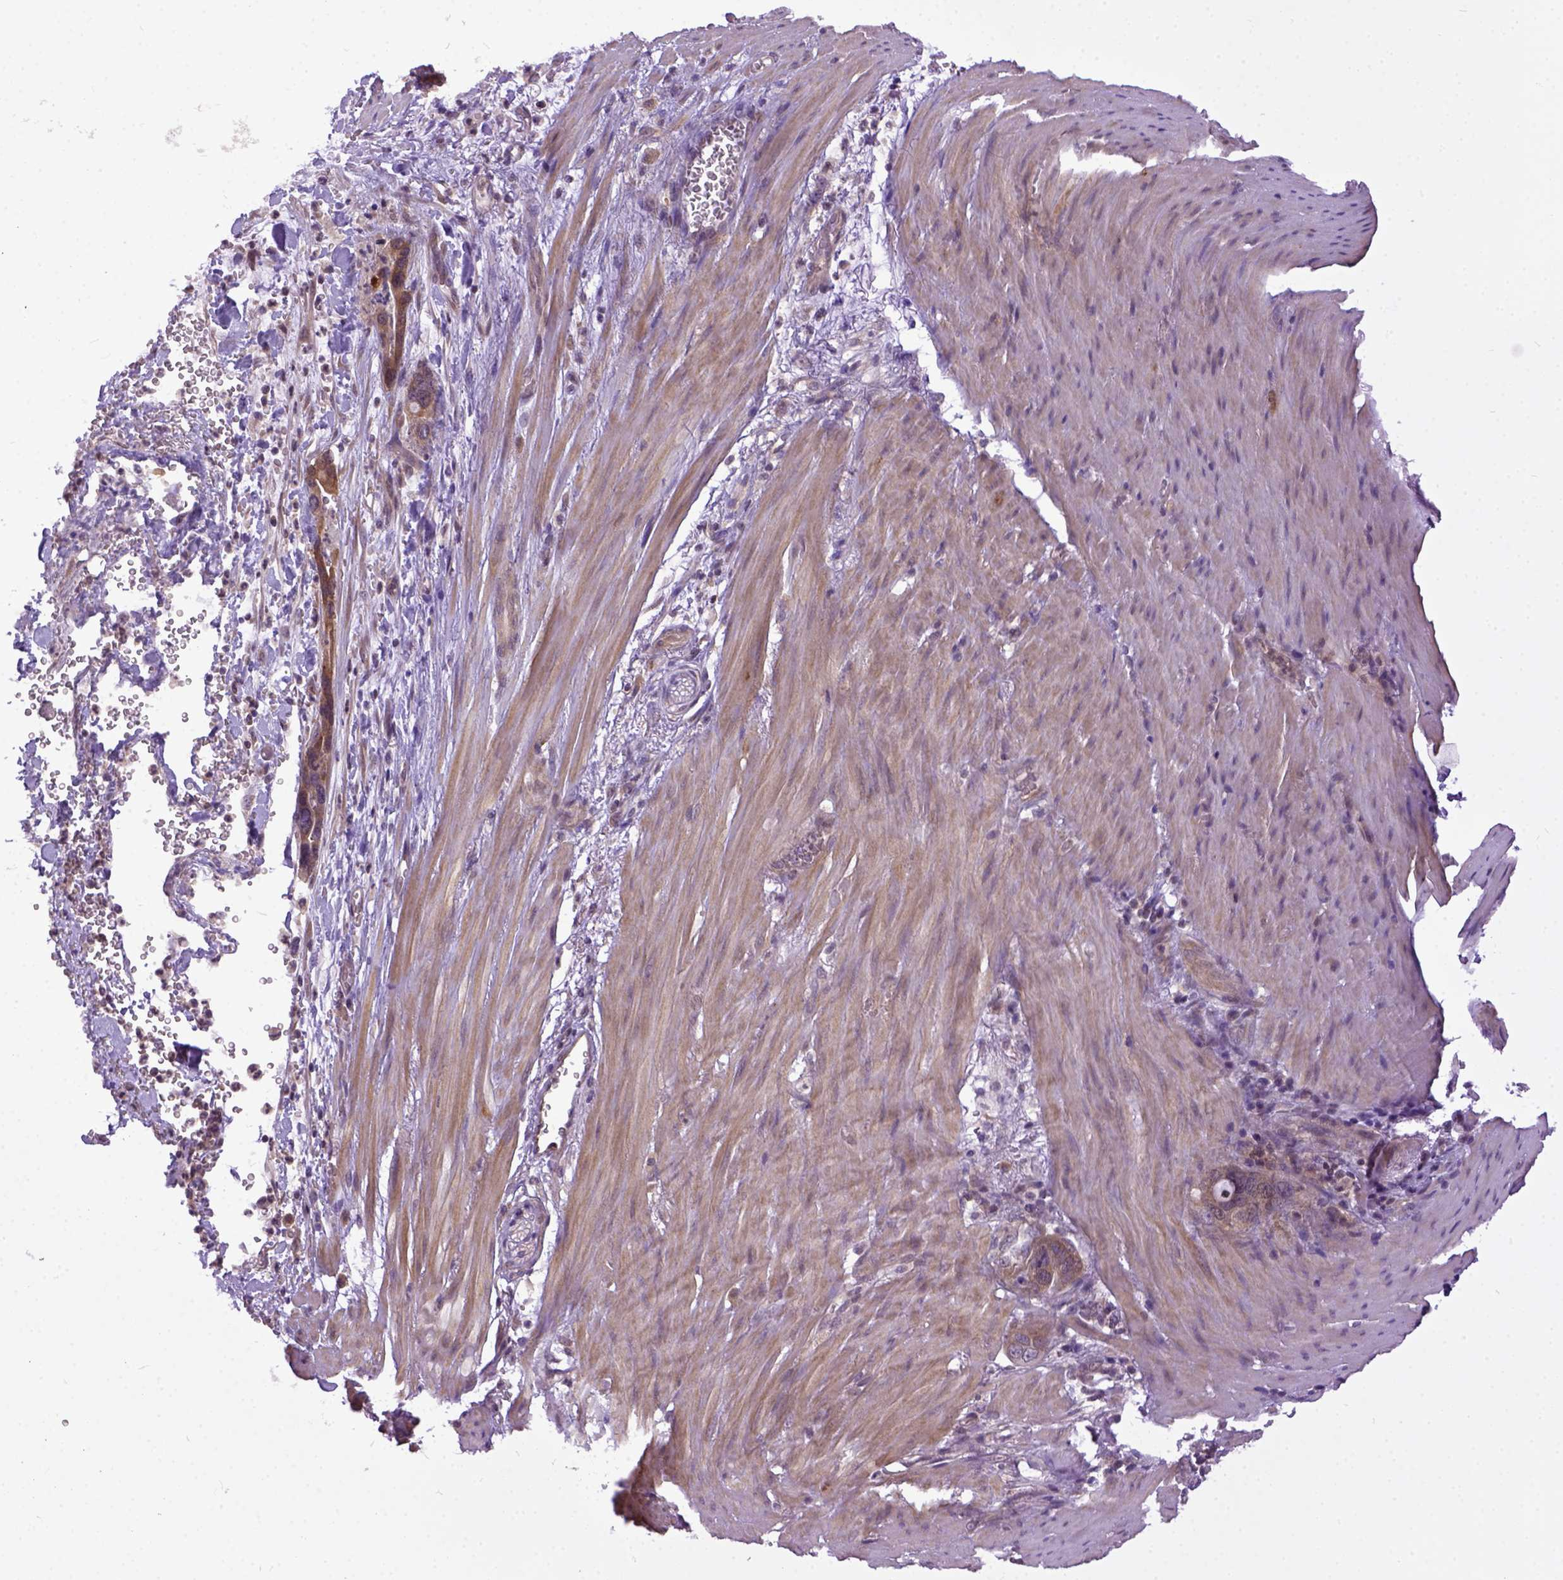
{"staining": {"intensity": "moderate", "quantity": ">75%", "location": "cytoplasmic/membranous"}, "tissue": "stomach cancer", "cell_type": "Tumor cells", "image_type": "cancer", "snomed": [{"axis": "morphology", "description": "Normal tissue, NOS"}, {"axis": "morphology", "description": "Adenocarcinoma, NOS"}, {"axis": "topography", "description": "Esophagus"}, {"axis": "topography", "description": "Stomach, upper"}], "caption": "A high-resolution image shows immunohistochemistry (IHC) staining of stomach cancer (adenocarcinoma), which demonstrates moderate cytoplasmic/membranous expression in approximately >75% of tumor cells.", "gene": "CPNE1", "patient": {"sex": "male", "age": 74}}